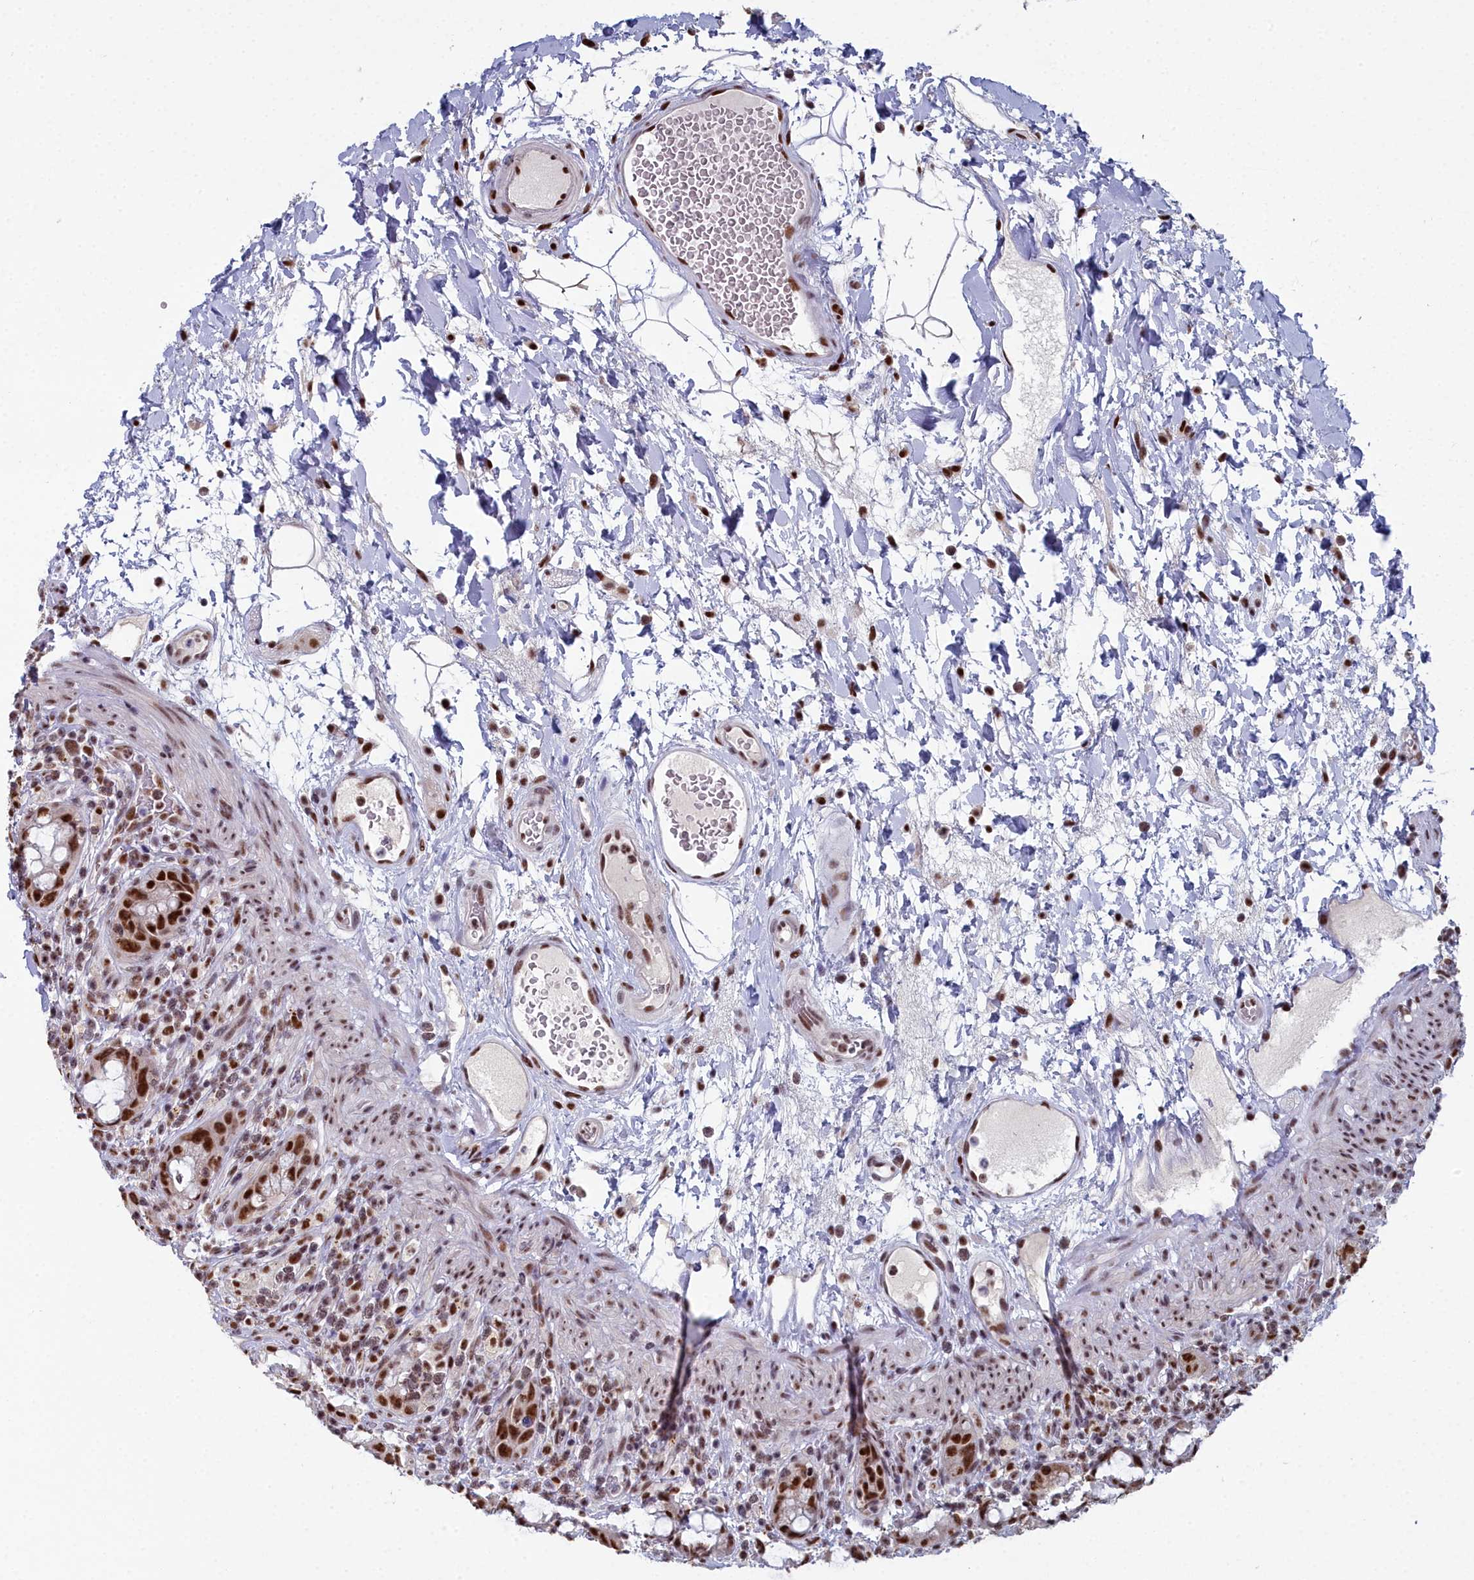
{"staining": {"intensity": "strong", "quantity": ">75%", "location": "nuclear"}, "tissue": "rectum", "cell_type": "Glandular cells", "image_type": "normal", "snomed": [{"axis": "morphology", "description": "Normal tissue, NOS"}, {"axis": "topography", "description": "Rectum"}], "caption": "Immunohistochemistry (IHC) (DAB (3,3'-diaminobenzidine)) staining of unremarkable human rectum exhibits strong nuclear protein positivity in about >75% of glandular cells. Nuclei are stained in blue.", "gene": "SF3B3", "patient": {"sex": "female", "age": 57}}